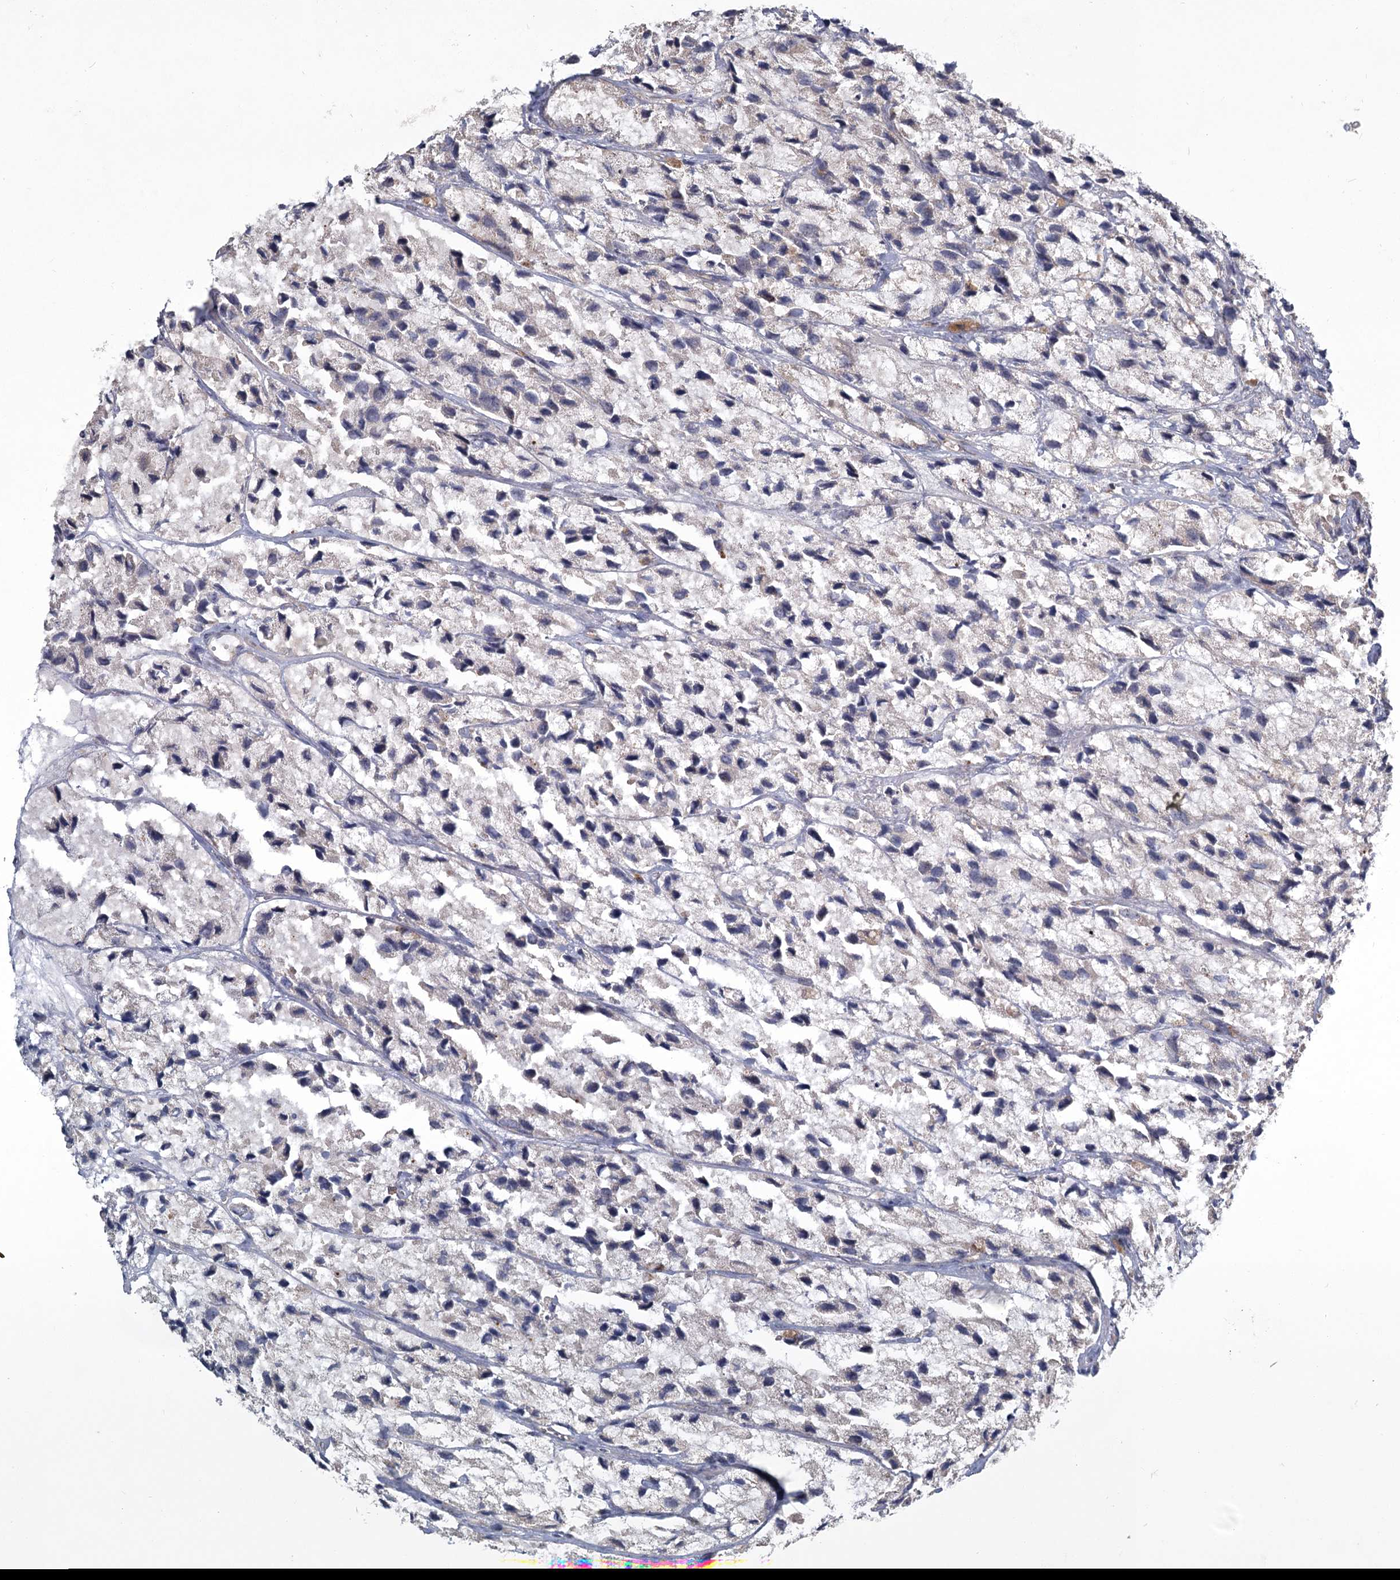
{"staining": {"intensity": "negative", "quantity": "none", "location": "none"}, "tissue": "prostate cancer", "cell_type": "Tumor cells", "image_type": "cancer", "snomed": [{"axis": "morphology", "description": "Adenocarcinoma, High grade"}, {"axis": "topography", "description": "Prostate"}], "caption": "IHC of prostate high-grade adenocarcinoma shows no expression in tumor cells.", "gene": "THNSL1", "patient": {"sex": "male", "age": 66}}